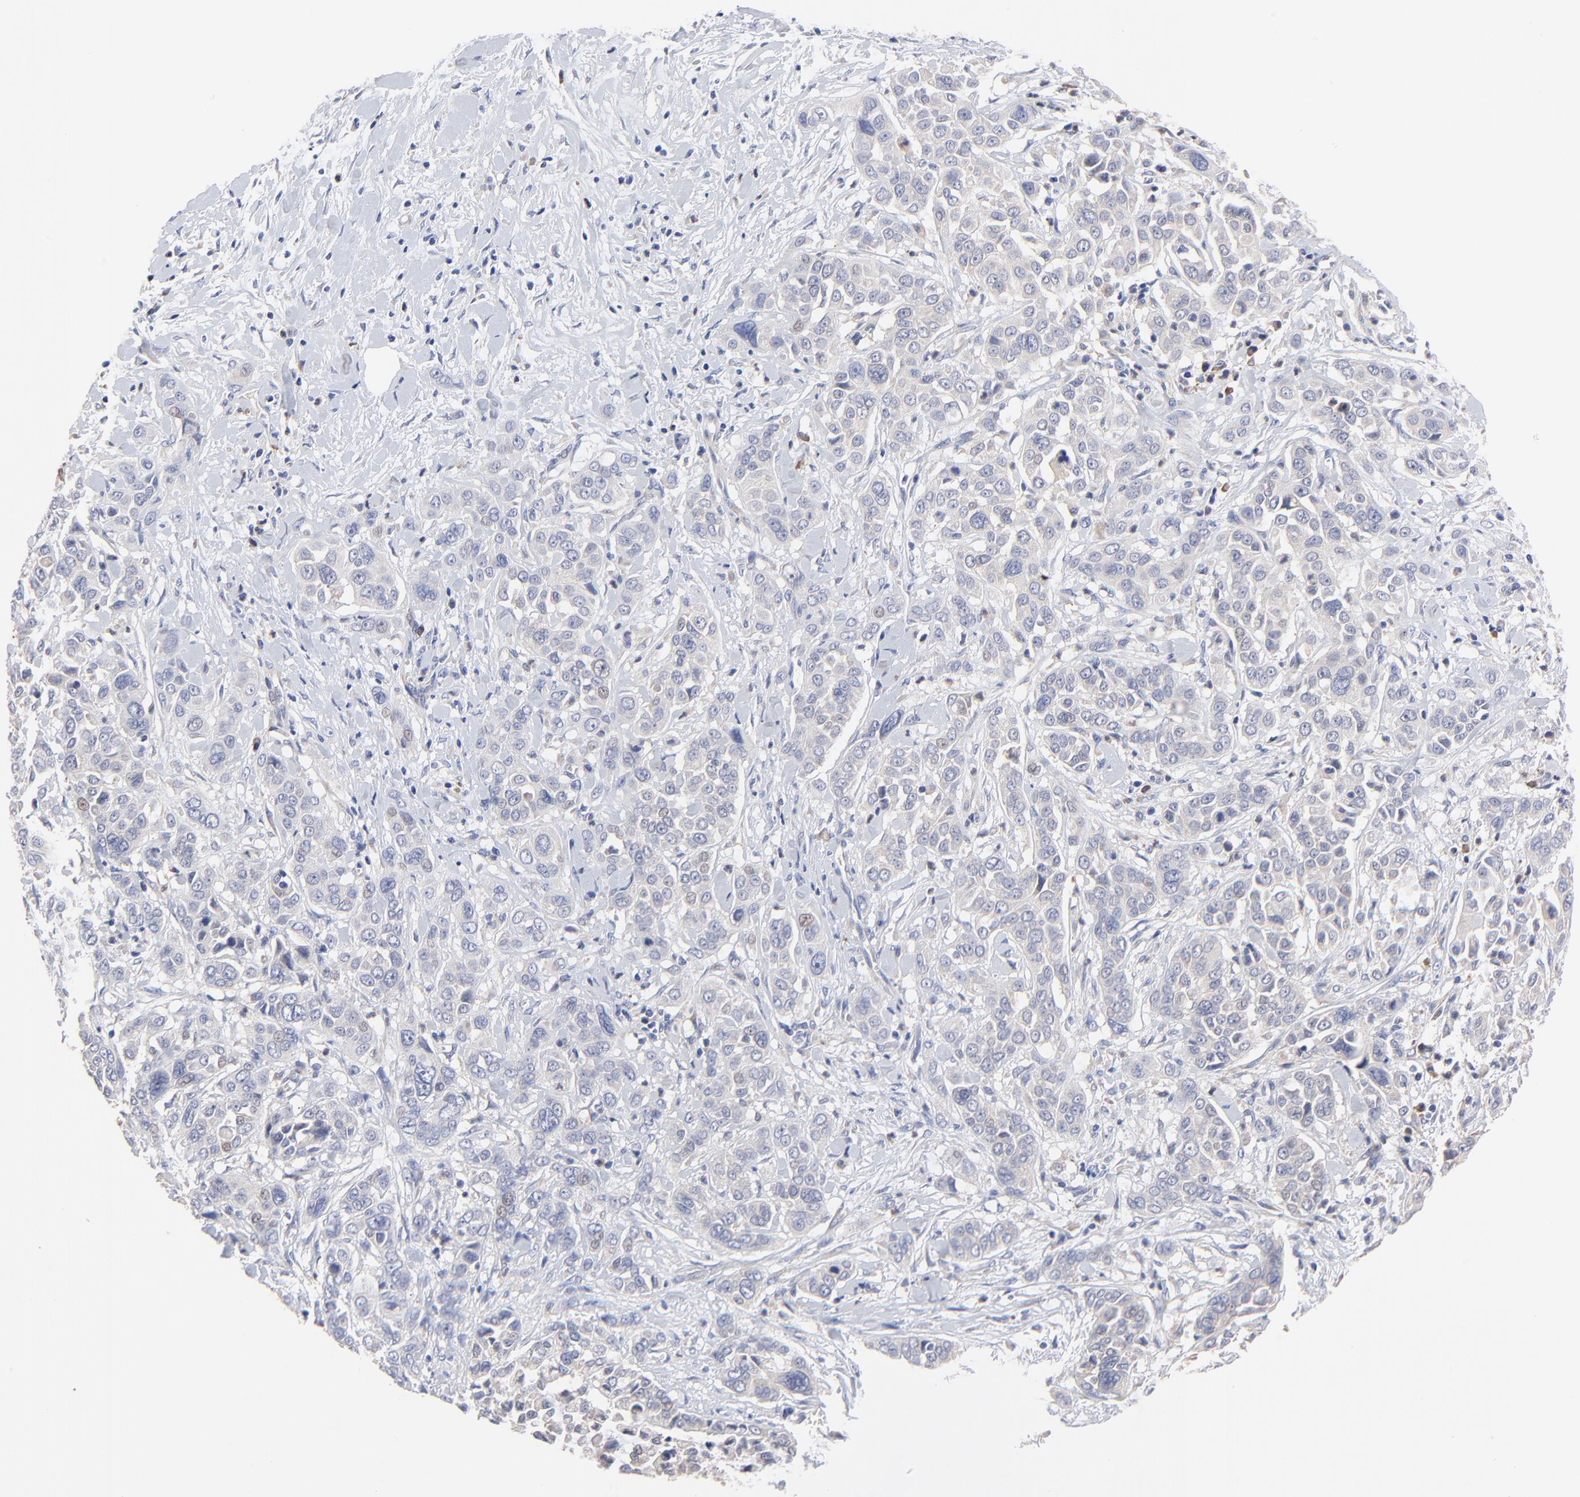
{"staining": {"intensity": "weak", "quantity": "<25%", "location": "nuclear"}, "tissue": "pancreatic cancer", "cell_type": "Tumor cells", "image_type": "cancer", "snomed": [{"axis": "morphology", "description": "Adenocarcinoma, NOS"}, {"axis": "topography", "description": "Pancreas"}], "caption": "A high-resolution image shows IHC staining of pancreatic cancer (adenocarcinoma), which shows no significant expression in tumor cells.", "gene": "PPFIBP2", "patient": {"sex": "female", "age": 52}}